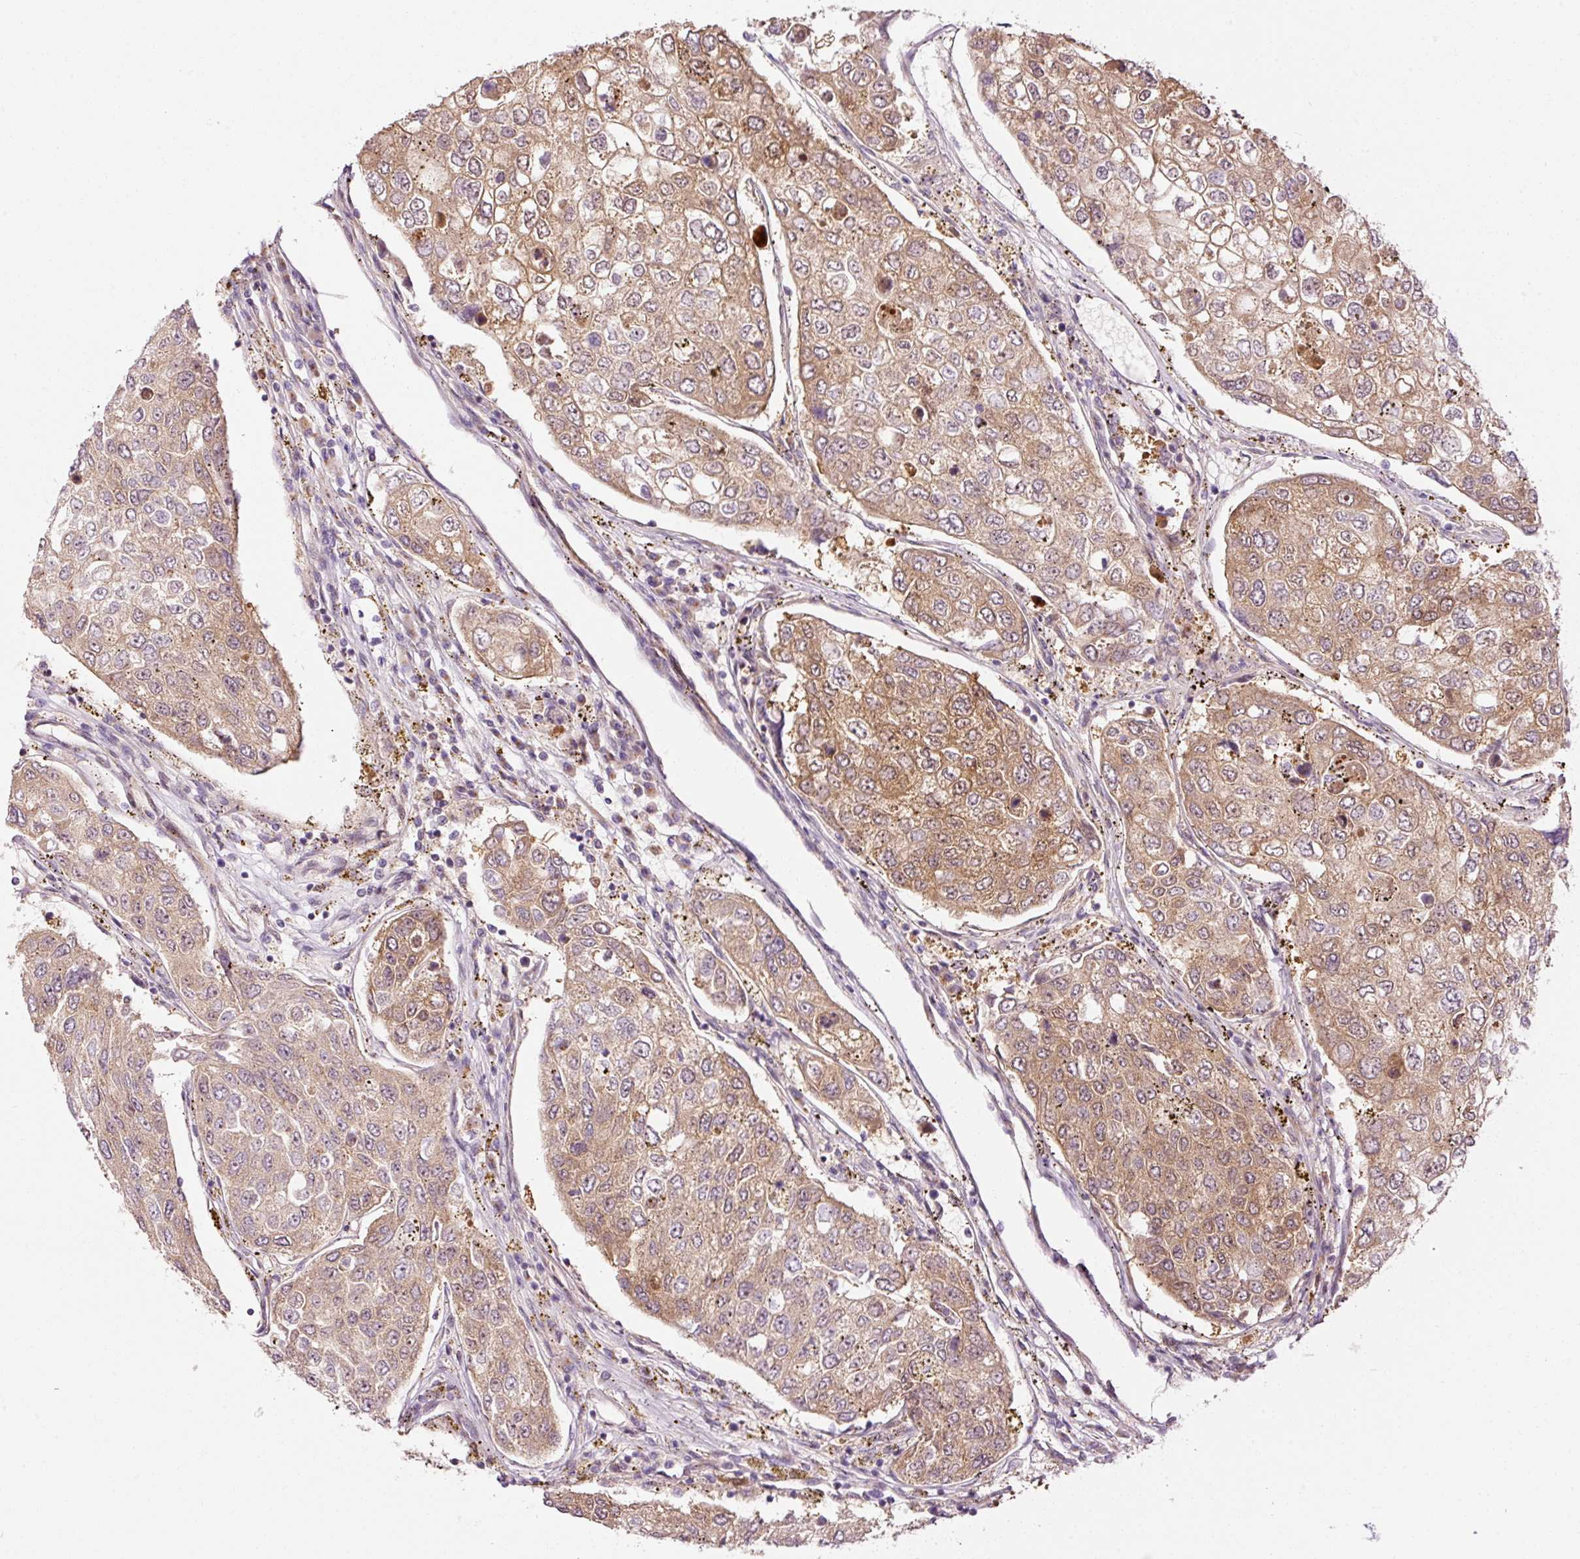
{"staining": {"intensity": "moderate", "quantity": ">75%", "location": "cytoplasmic/membranous"}, "tissue": "urothelial cancer", "cell_type": "Tumor cells", "image_type": "cancer", "snomed": [{"axis": "morphology", "description": "Urothelial carcinoma, High grade"}, {"axis": "topography", "description": "Lymph node"}, {"axis": "topography", "description": "Urinary bladder"}], "caption": "The photomicrograph displays immunohistochemical staining of urothelial cancer. There is moderate cytoplasmic/membranous staining is appreciated in approximately >75% of tumor cells.", "gene": "PPP1R14B", "patient": {"sex": "male", "age": 51}}